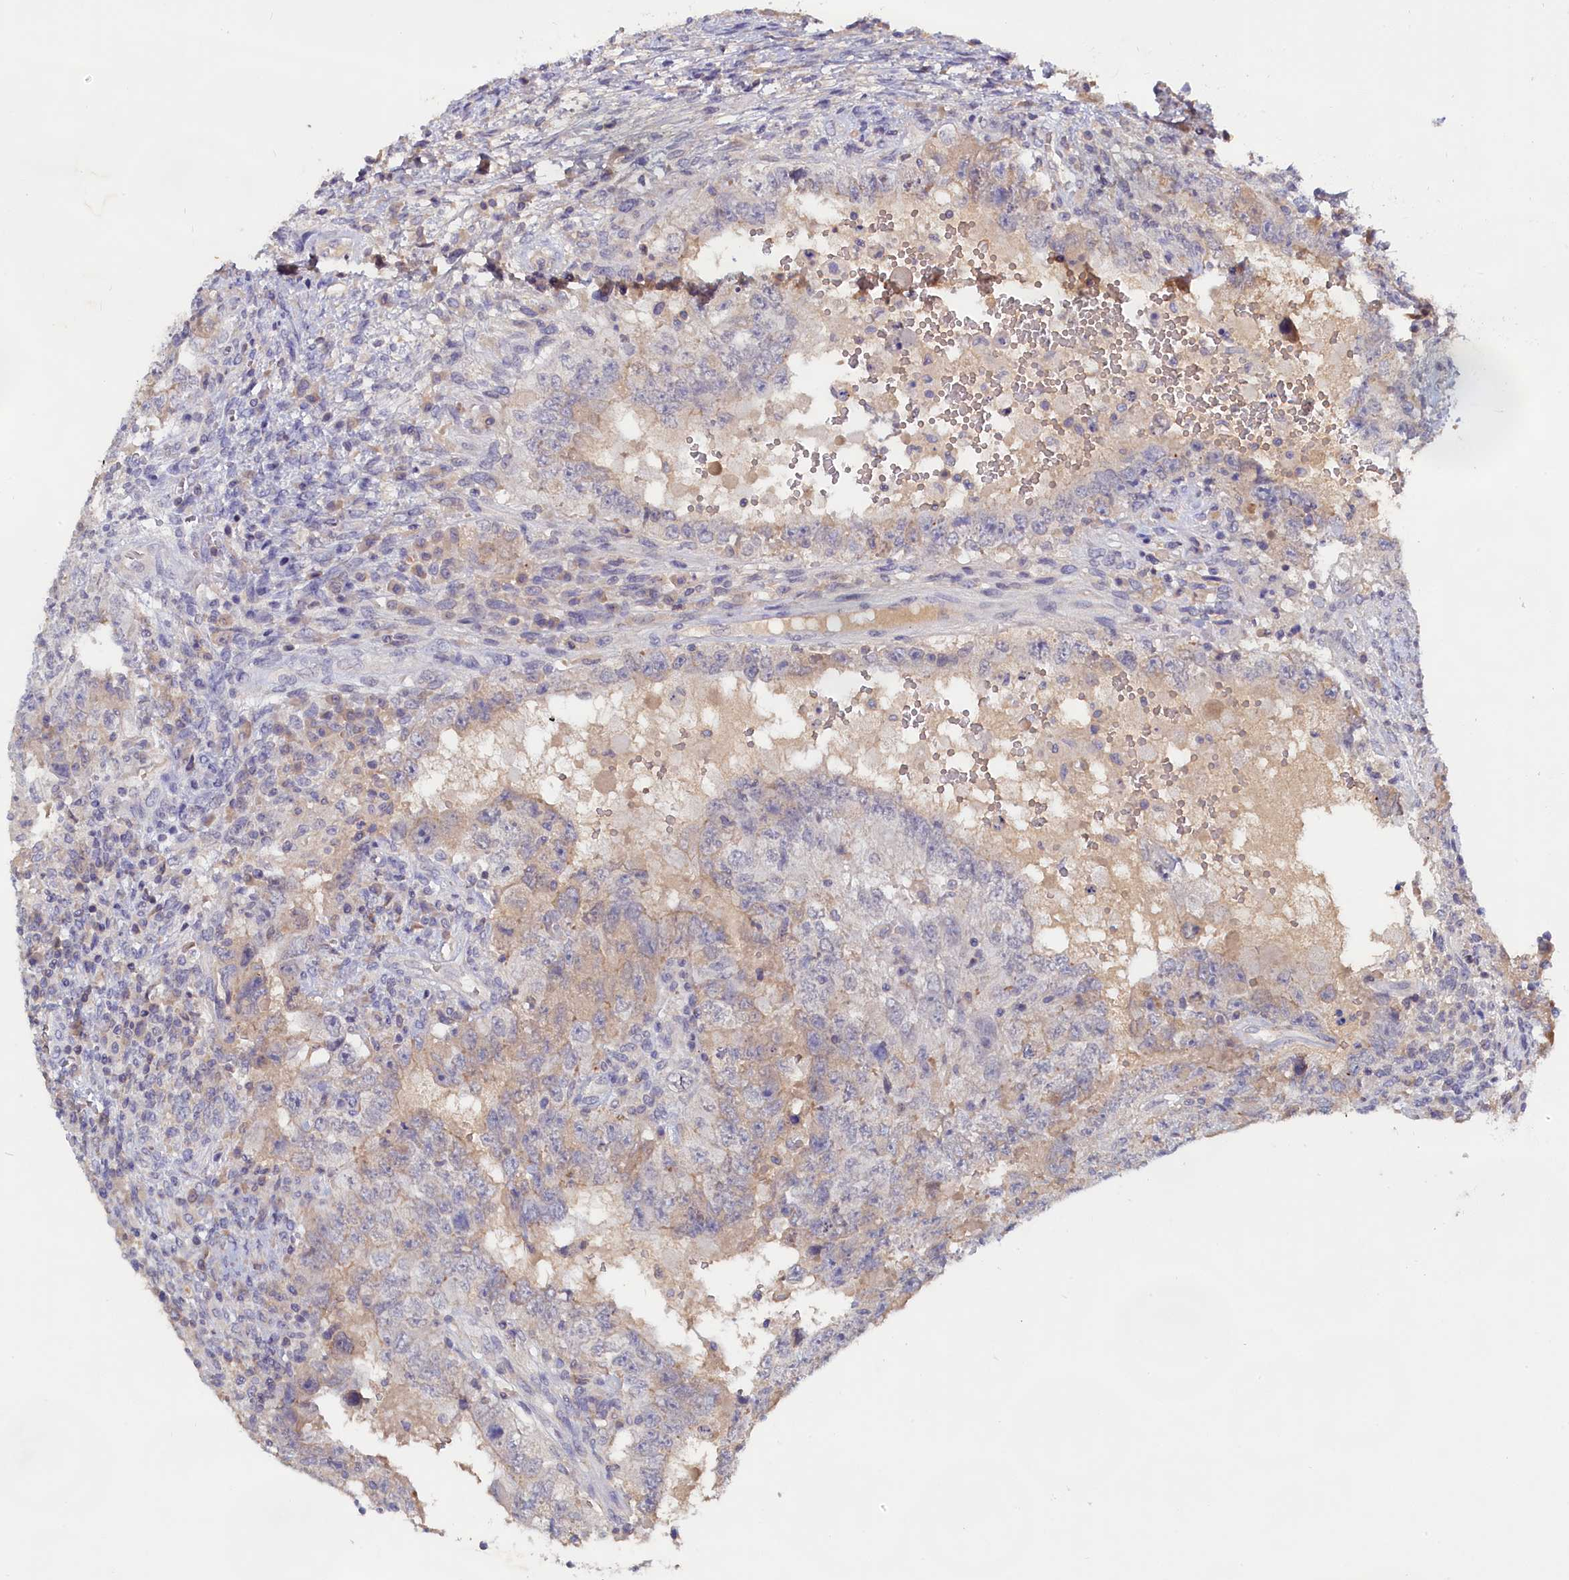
{"staining": {"intensity": "negative", "quantity": "none", "location": "none"}, "tissue": "testis cancer", "cell_type": "Tumor cells", "image_type": "cancer", "snomed": [{"axis": "morphology", "description": "Carcinoma, Embryonal, NOS"}, {"axis": "topography", "description": "Testis"}], "caption": "Histopathology image shows no significant protein positivity in tumor cells of embryonal carcinoma (testis).", "gene": "CELF5", "patient": {"sex": "male", "age": 26}}